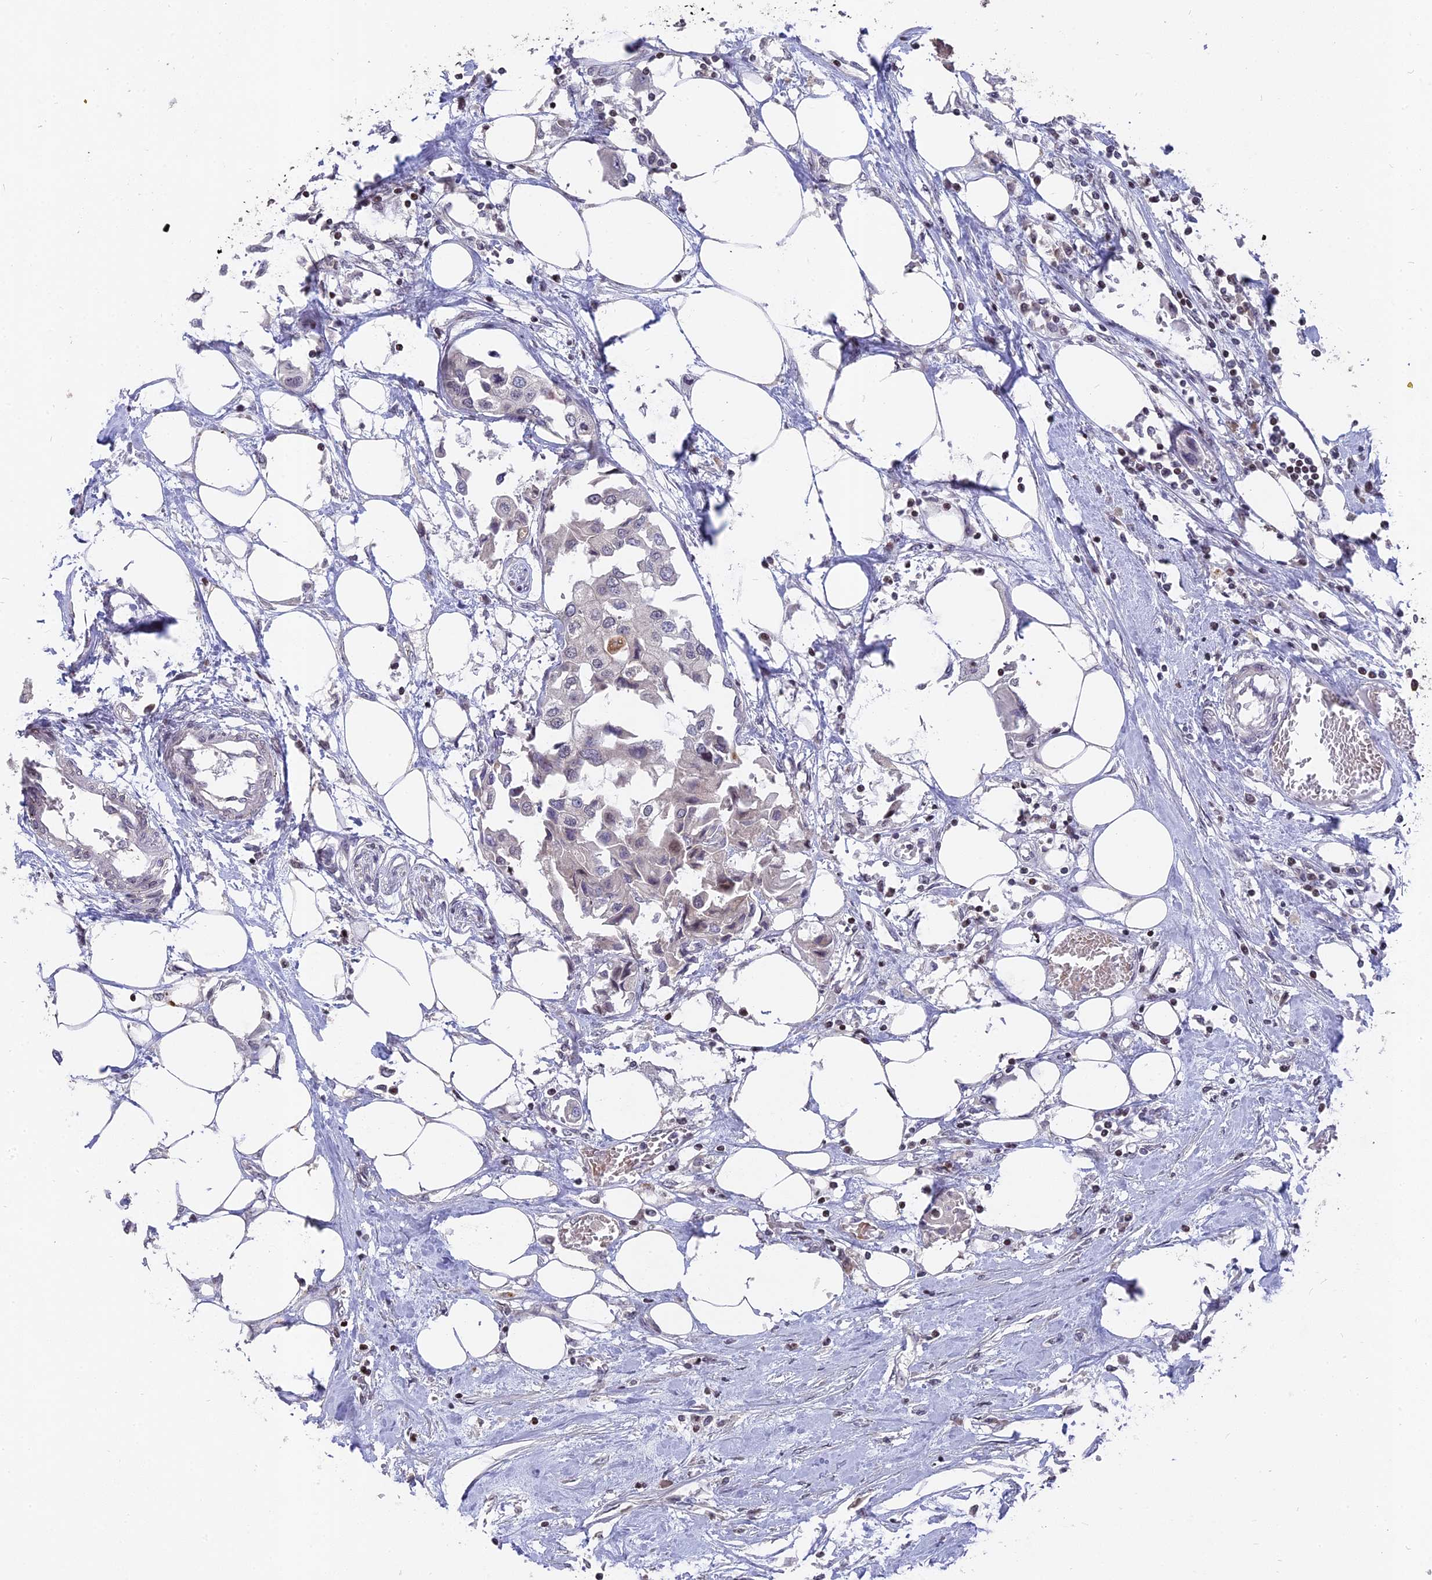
{"staining": {"intensity": "weak", "quantity": "<25%", "location": "nuclear"}, "tissue": "urothelial cancer", "cell_type": "Tumor cells", "image_type": "cancer", "snomed": [{"axis": "morphology", "description": "Urothelial carcinoma, High grade"}, {"axis": "topography", "description": "Urinary bladder"}], "caption": "This is an immunohistochemistry (IHC) histopathology image of human urothelial carcinoma (high-grade). There is no staining in tumor cells.", "gene": "NR1H3", "patient": {"sex": "male", "age": 64}}